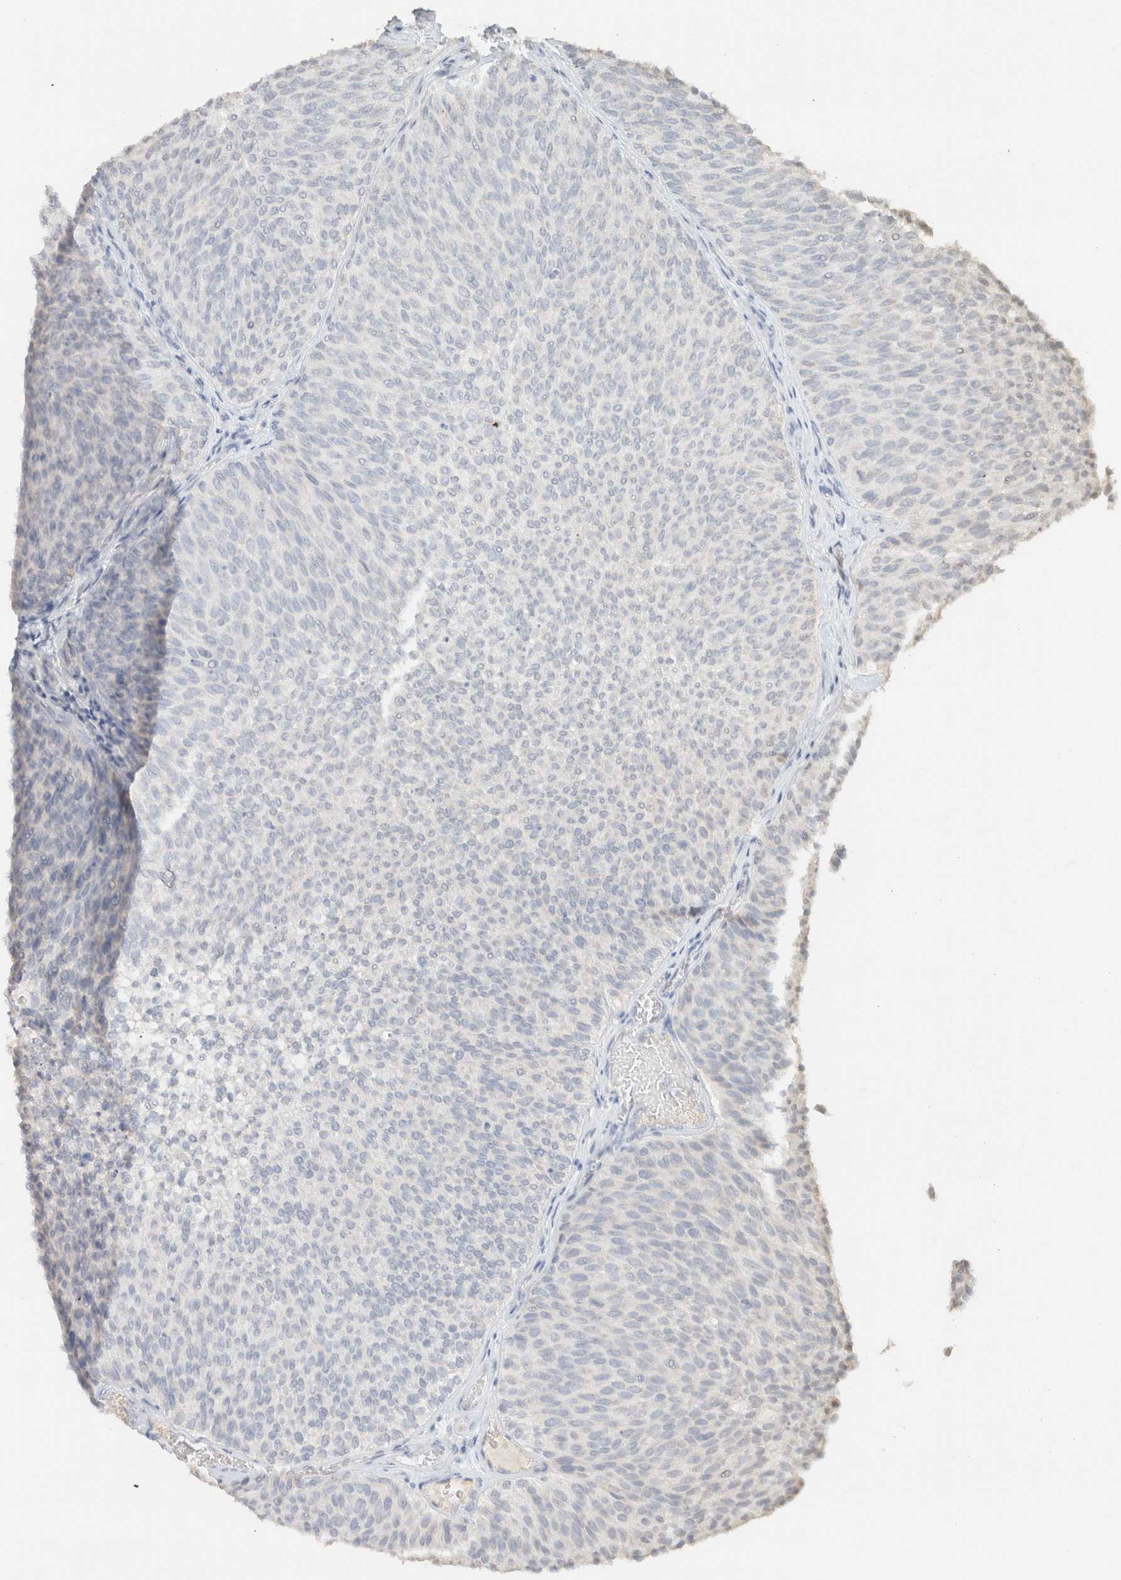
{"staining": {"intensity": "negative", "quantity": "none", "location": "none"}, "tissue": "urothelial cancer", "cell_type": "Tumor cells", "image_type": "cancer", "snomed": [{"axis": "morphology", "description": "Urothelial carcinoma, Low grade"}, {"axis": "topography", "description": "Urinary bladder"}], "caption": "The immunohistochemistry histopathology image has no significant expression in tumor cells of urothelial cancer tissue.", "gene": "CPA1", "patient": {"sex": "female", "age": 79}}